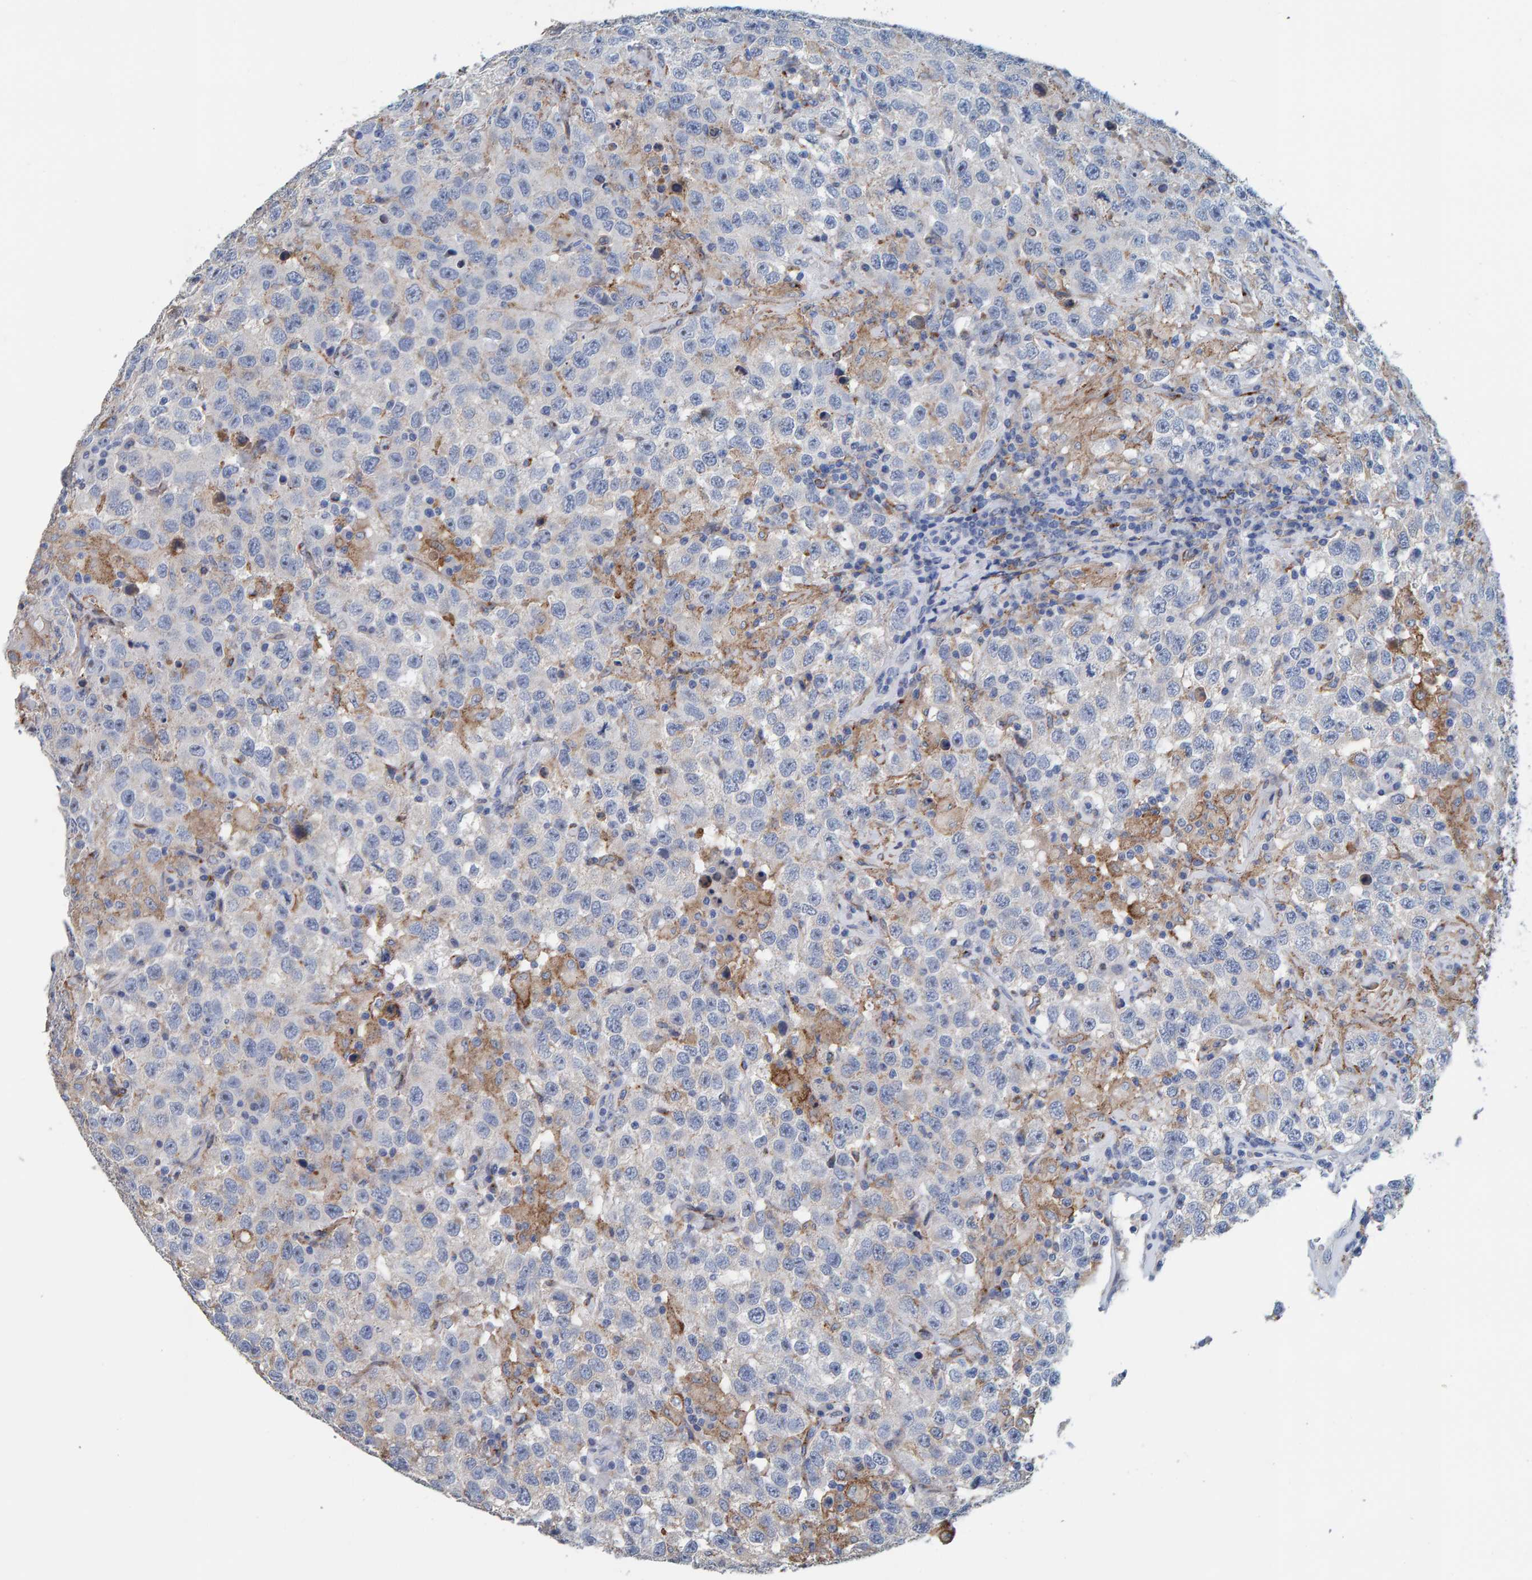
{"staining": {"intensity": "negative", "quantity": "none", "location": "none"}, "tissue": "testis cancer", "cell_type": "Tumor cells", "image_type": "cancer", "snomed": [{"axis": "morphology", "description": "Seminoma, NOS"}, {"axis": "topography", "description": "Testis"}], "caption": "Immunohistochemical staining of human testis seminoma shows no significant positivity in tumor cells.", "gene": "LRP1", "patient": {"sex": "male", "age": 41}}